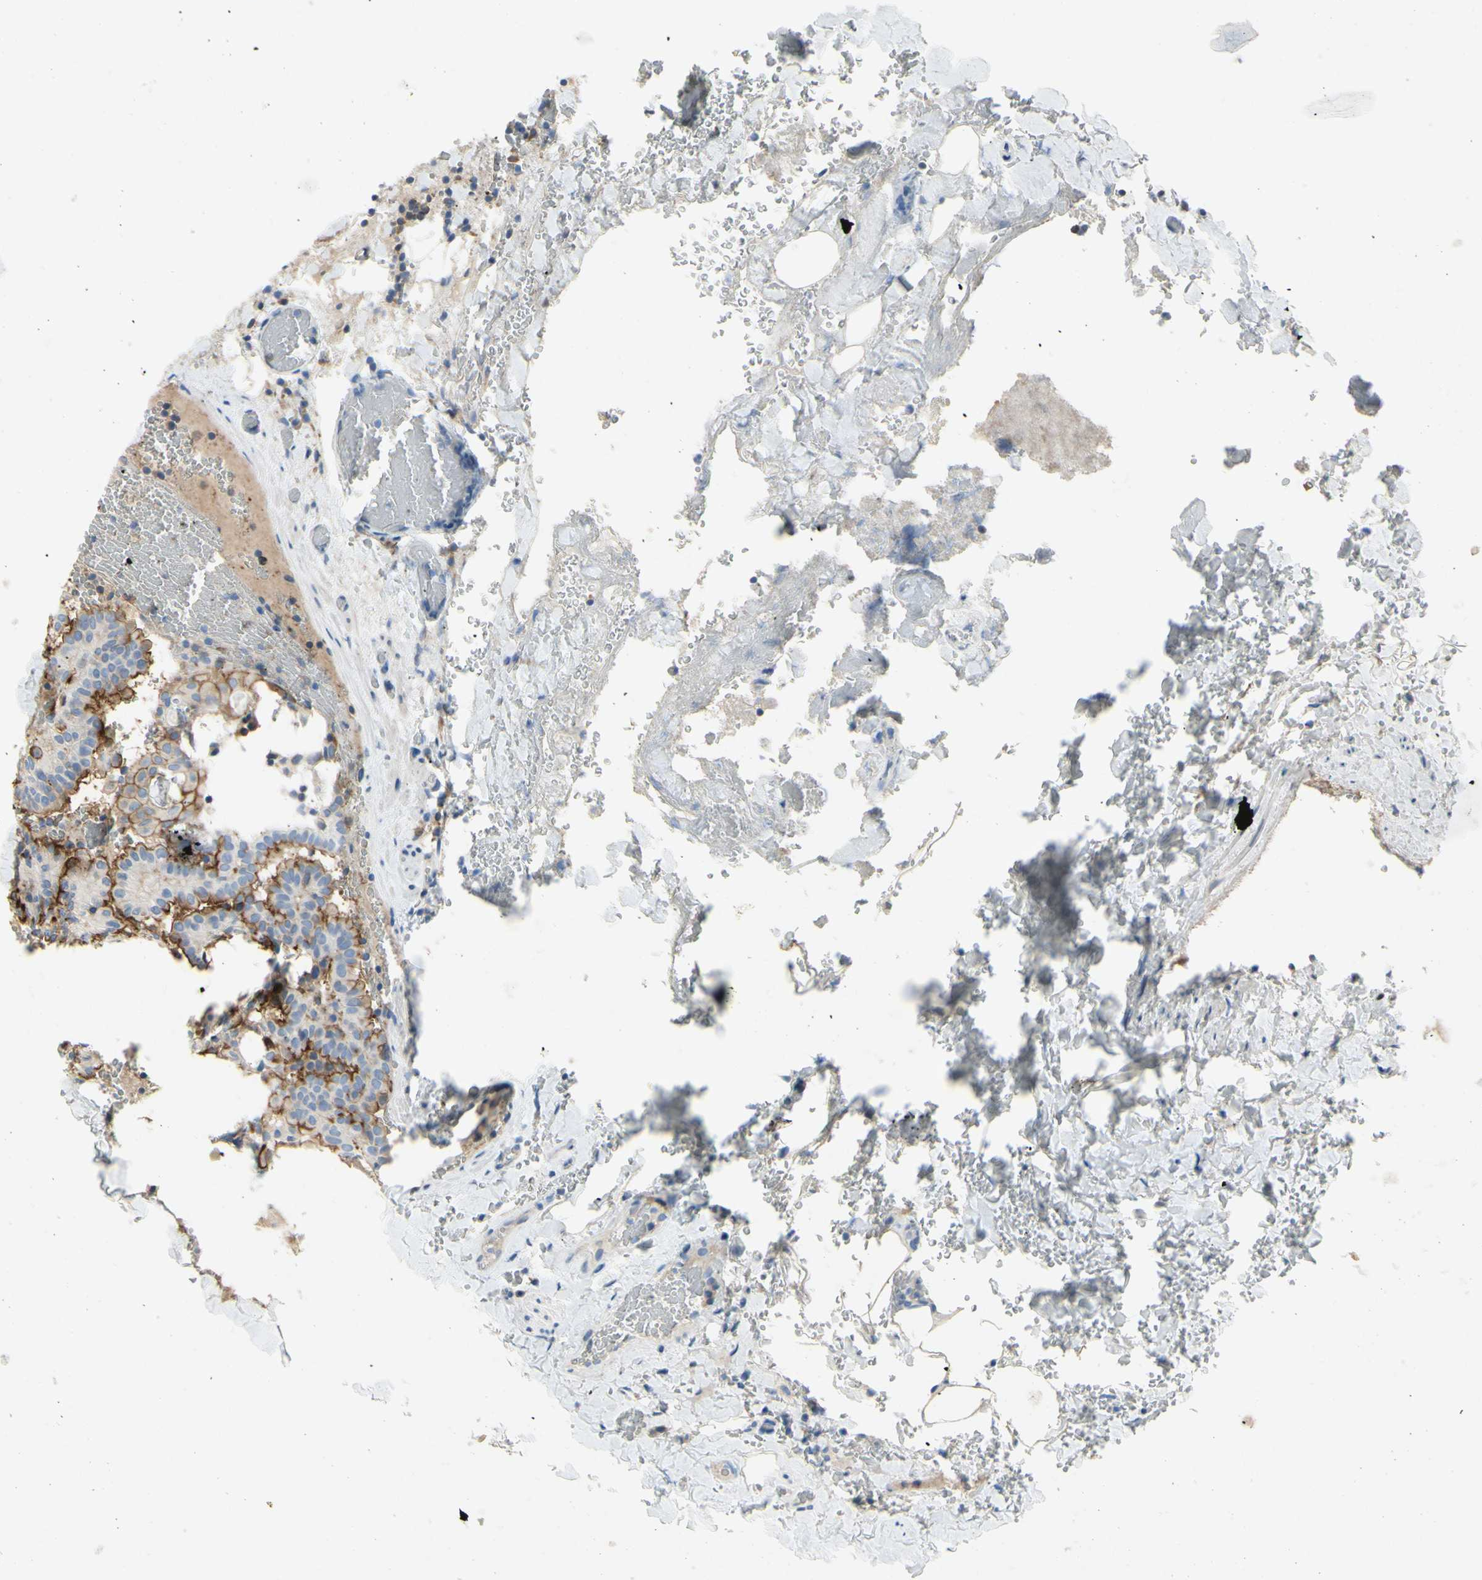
{"staining": {"intensity": "weak", "quantity": ">75%", "location": "cytoplasmic/membranous"}, "tissue": "thyroid cancer", "cell_type": "Tumor cells", "image_type": "cancer", "snomed": [{"axis": "morphology", "description": "Normal tissue, NOS"}, {"axis": "morphology", "description": "Papillary adenocarcinoma, NOS"}, {"axis": "topography", "description": "Thyroid gland"}], "caption": "Immunohistochemical staining of thyroid cancer displays low levels of weak cytoplasmic/membranous staining in about >75% of tumor cells. Using DAB (3,3'-diaminobenzidine) (brown) and hematoxylin (blue) stains, captured at high magnification using brightfield microscopy.", "gene": "MUC1", "patient": {"sex": "female", "age": 30}}